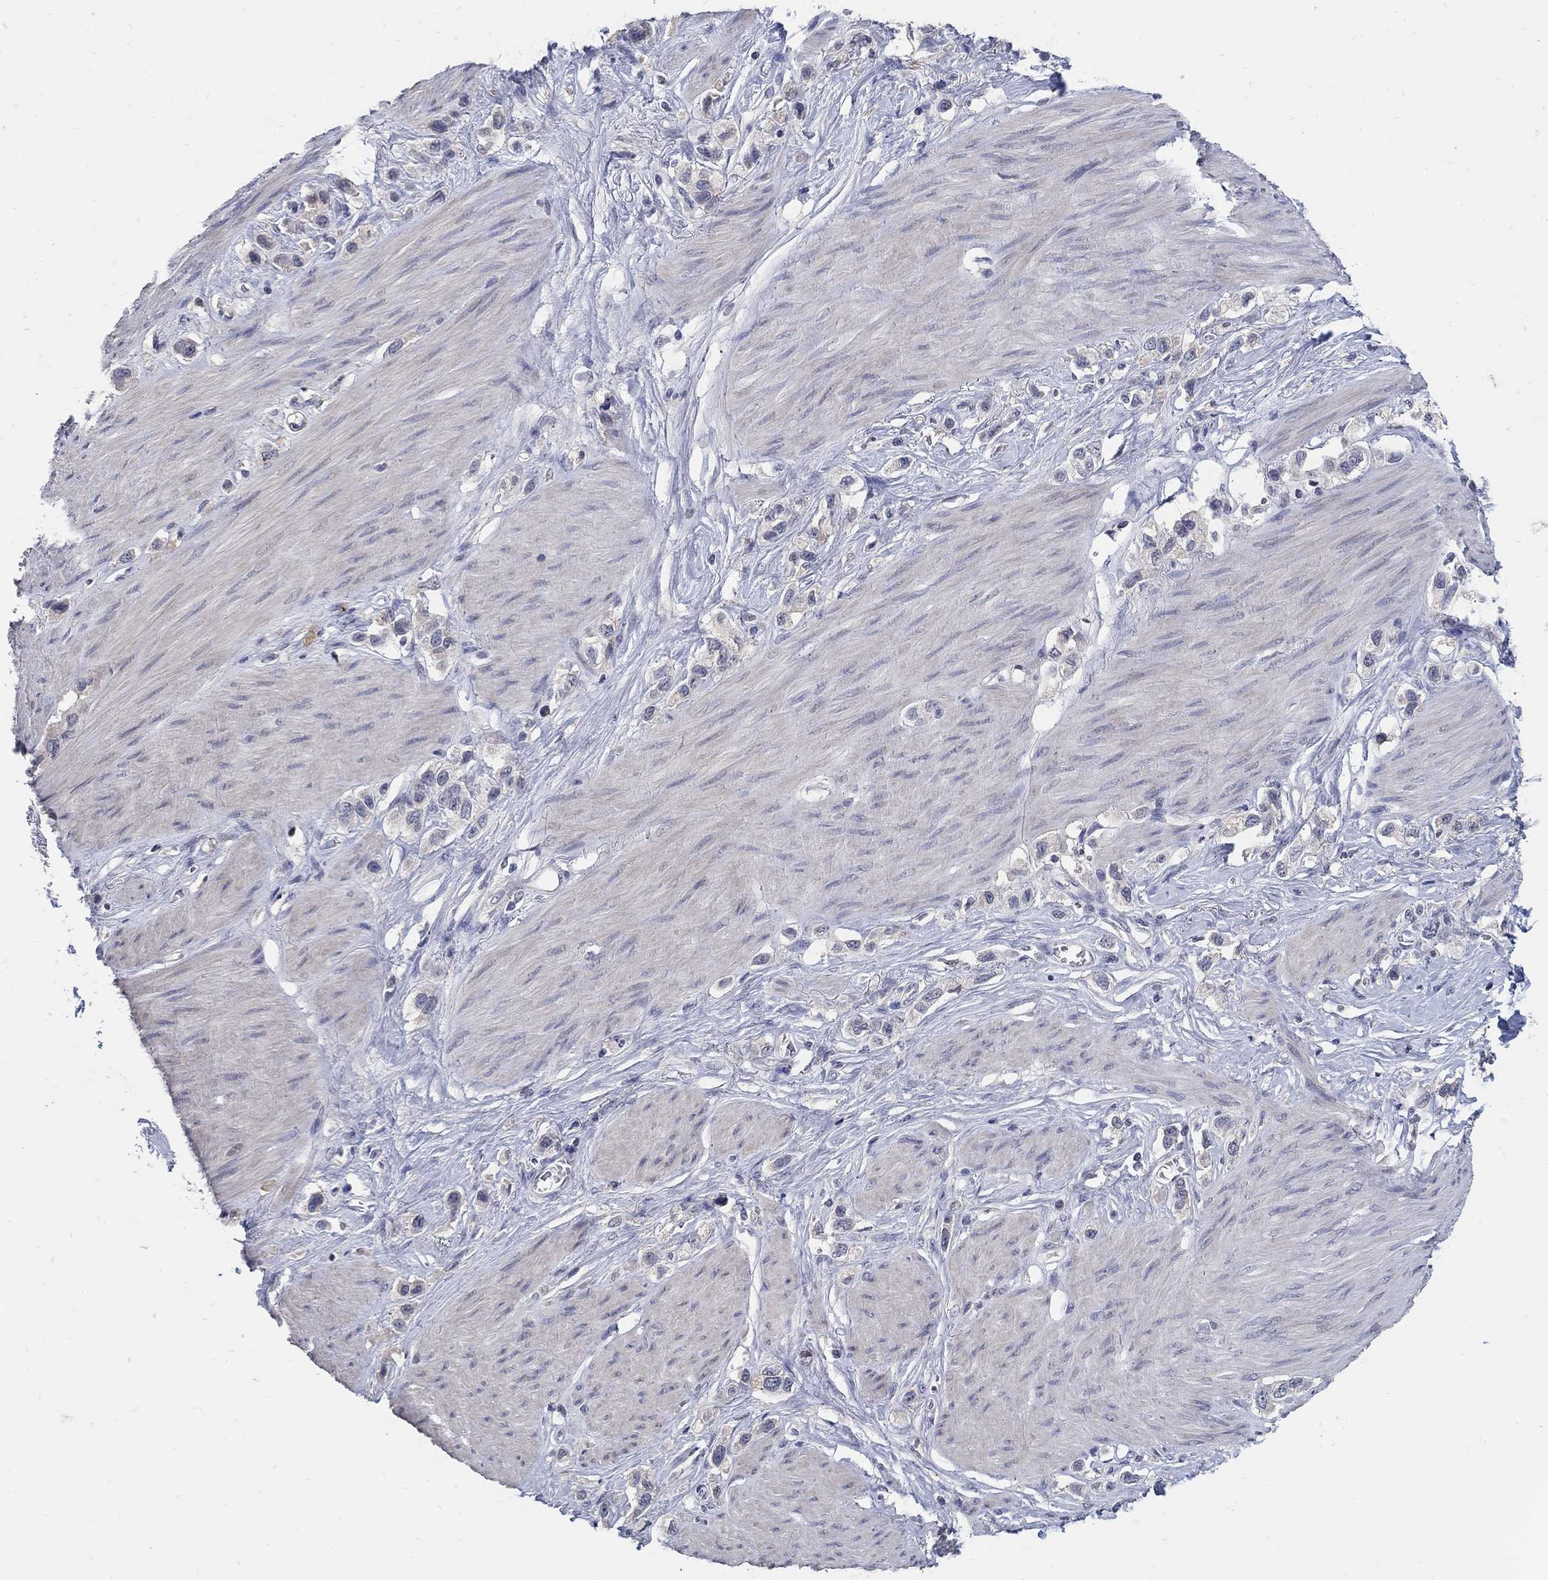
{"staining": {"intensity": "negative", "quantity": "none", "location": "none"}, "tissue": "stomach cancer", "cell_type": "Tumor cells", "image_type": "cancer", "snomed": [{"axis": "morphology", "description": "Normal tissue, NOS"}, {"axis": "morphology", "description": "Adenocarcinoma, NOS"}, {"axis": "morphology", "description": "Adenocarcinoma, High grade"}, {"axis": "topography", "description": "Stomach, upper"}, {"axis": "topography", "description": "Stomach"}], "caption": "Protein analysis of adenocarcinoma (high-grade) (stomach) reveals no significant staining in tumor cells. Nuclei are stained in blue.", "gene": "CETN1", "patient": {"sex": "female", "age": 65}}